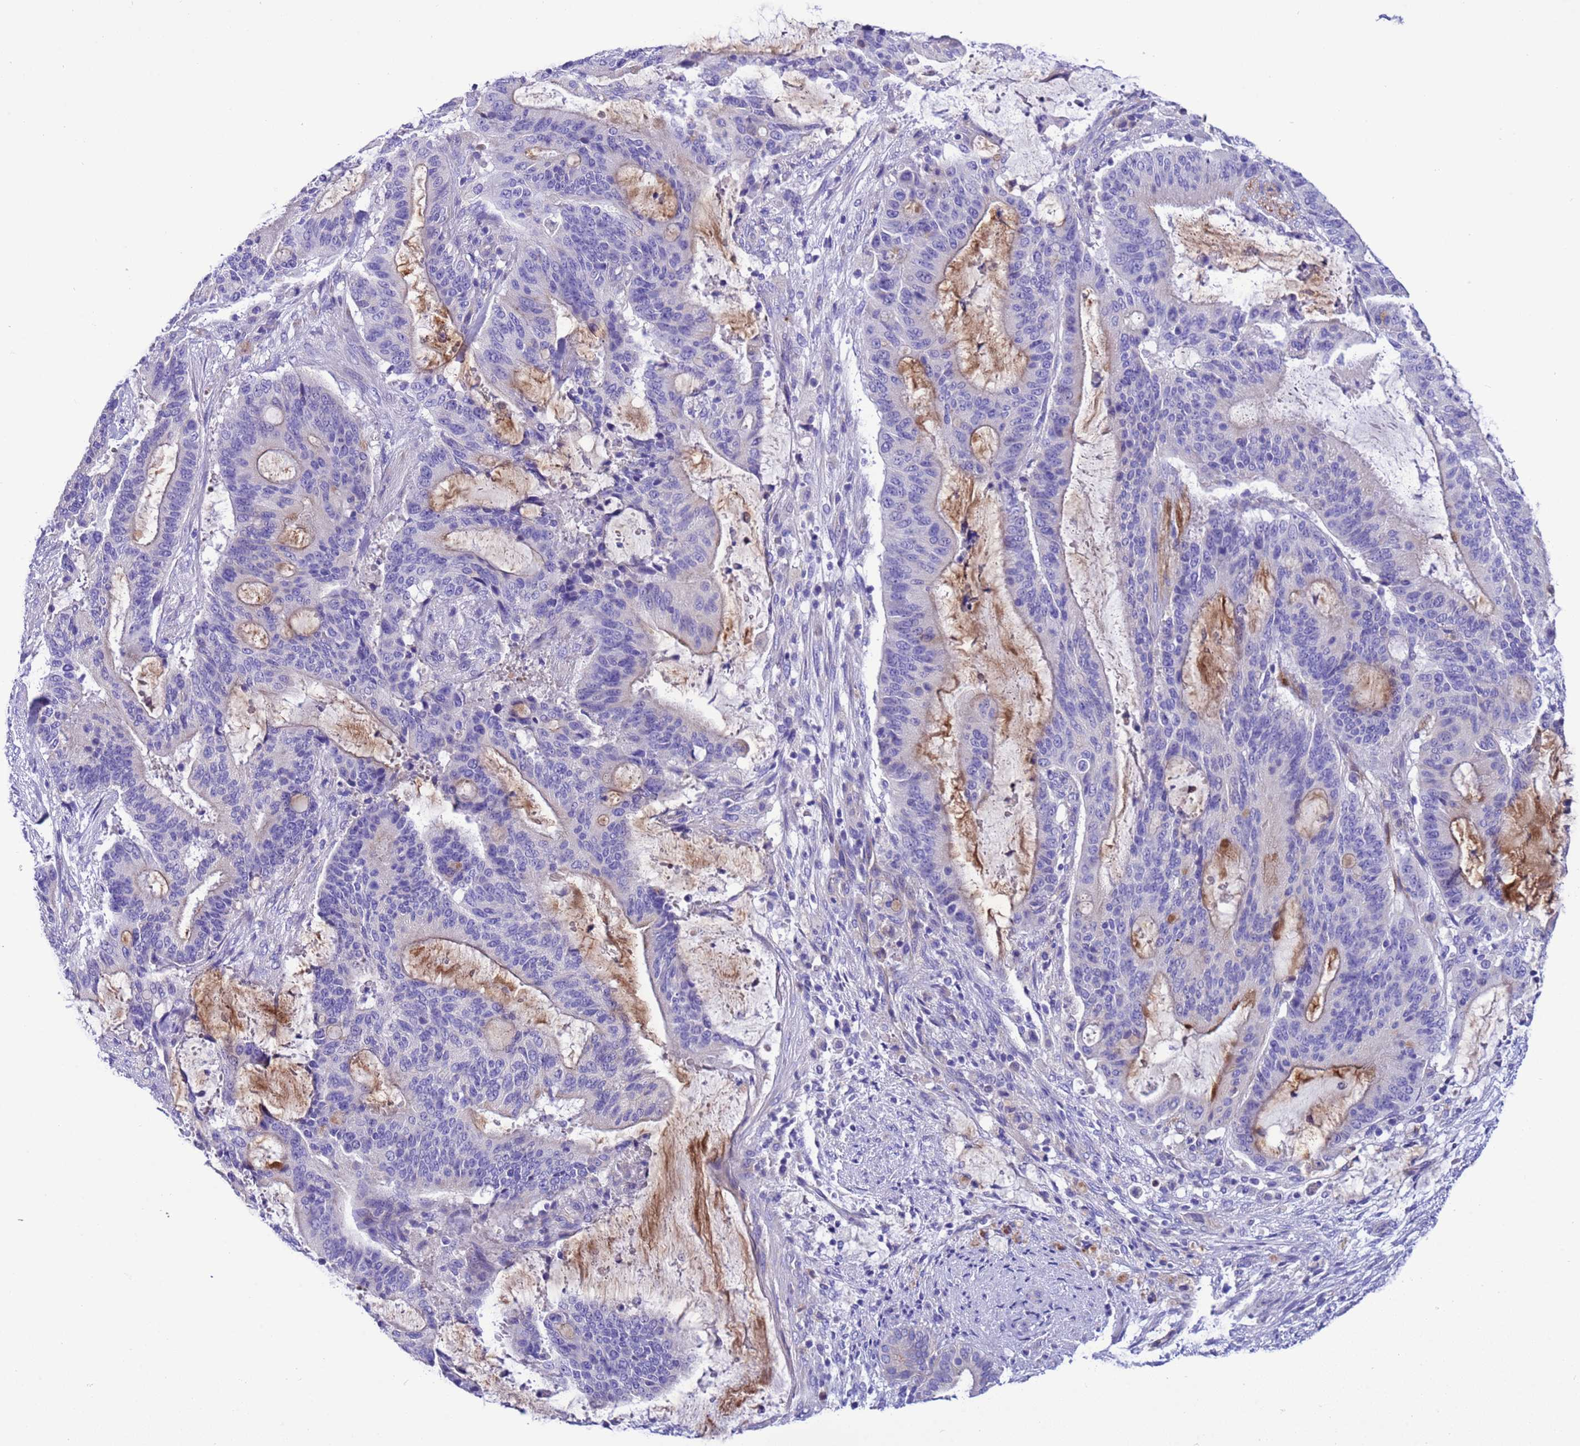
{"staining": {"intensity": "negative", "quantity": "none", "location": "none"}, "tissue": "liver cancer", "cell_type": "Tumor cells", "image_type": "cancer", "snomed": [{"axis": "morphology", "description": "Normal tissue, NOS"}, {"axis": "morphology", "description": "Cholangiocarcinoma"}, {"axis": "topography", "description": "Liver"}, {"axis": "topography", "description": "Peripheral nerve tissue"}], "caption": "IHC of human cholangiocarcinoma (liver) exhibits no expression in tumor cells.", "gene": "KICS2", "patient": {"sex": "female", "age": 73}}